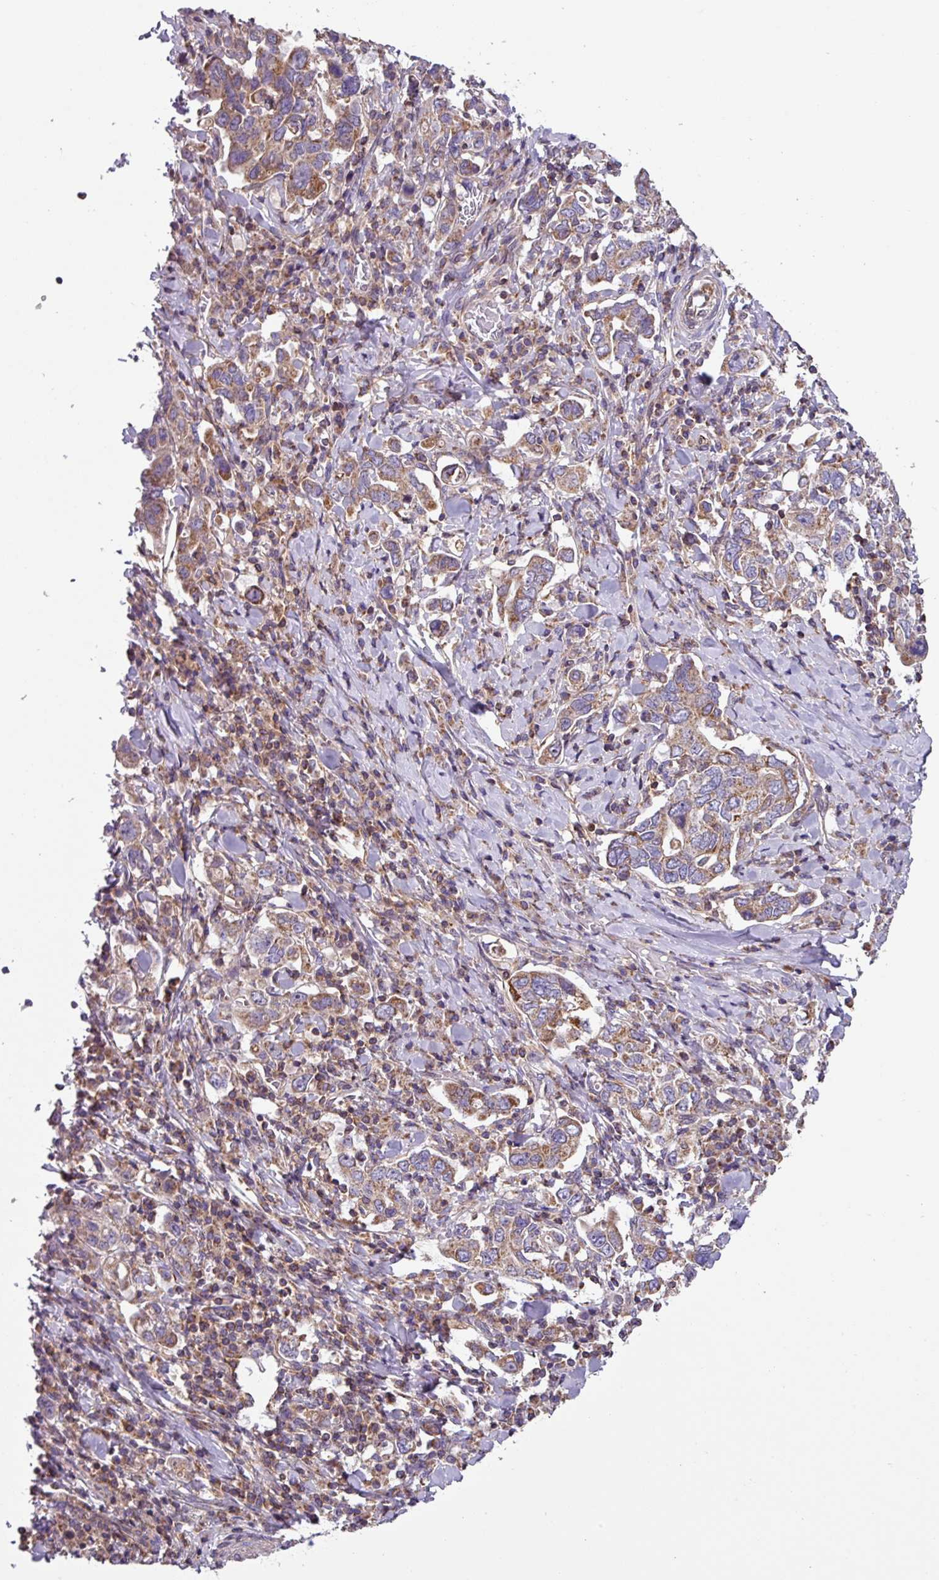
{"staining": {"intensity": "moderate", "quantity": ">75%", "location": "cytoplasmic/membranous"}, "tissue": "stomach cancer", "cell_type": "Tumor cells", "image_type": "cancer", "snomed": [{"axis": "morphology", "description": "Adenocarcinoma, NOS"}, {"axis": "topography", "description": "Stomach, upper"}, {"axis": "topography", "description": "Stomach"}], "caption": "Immunohistochemical staining of human adenocarcinoma (stomach) exhibits medium levels of moderate cytoplasmic/membranous positivity in about >75% of tumor cells.", "gene": "PLEKHD1", "patient": {"sex": "male", "age": 62}}